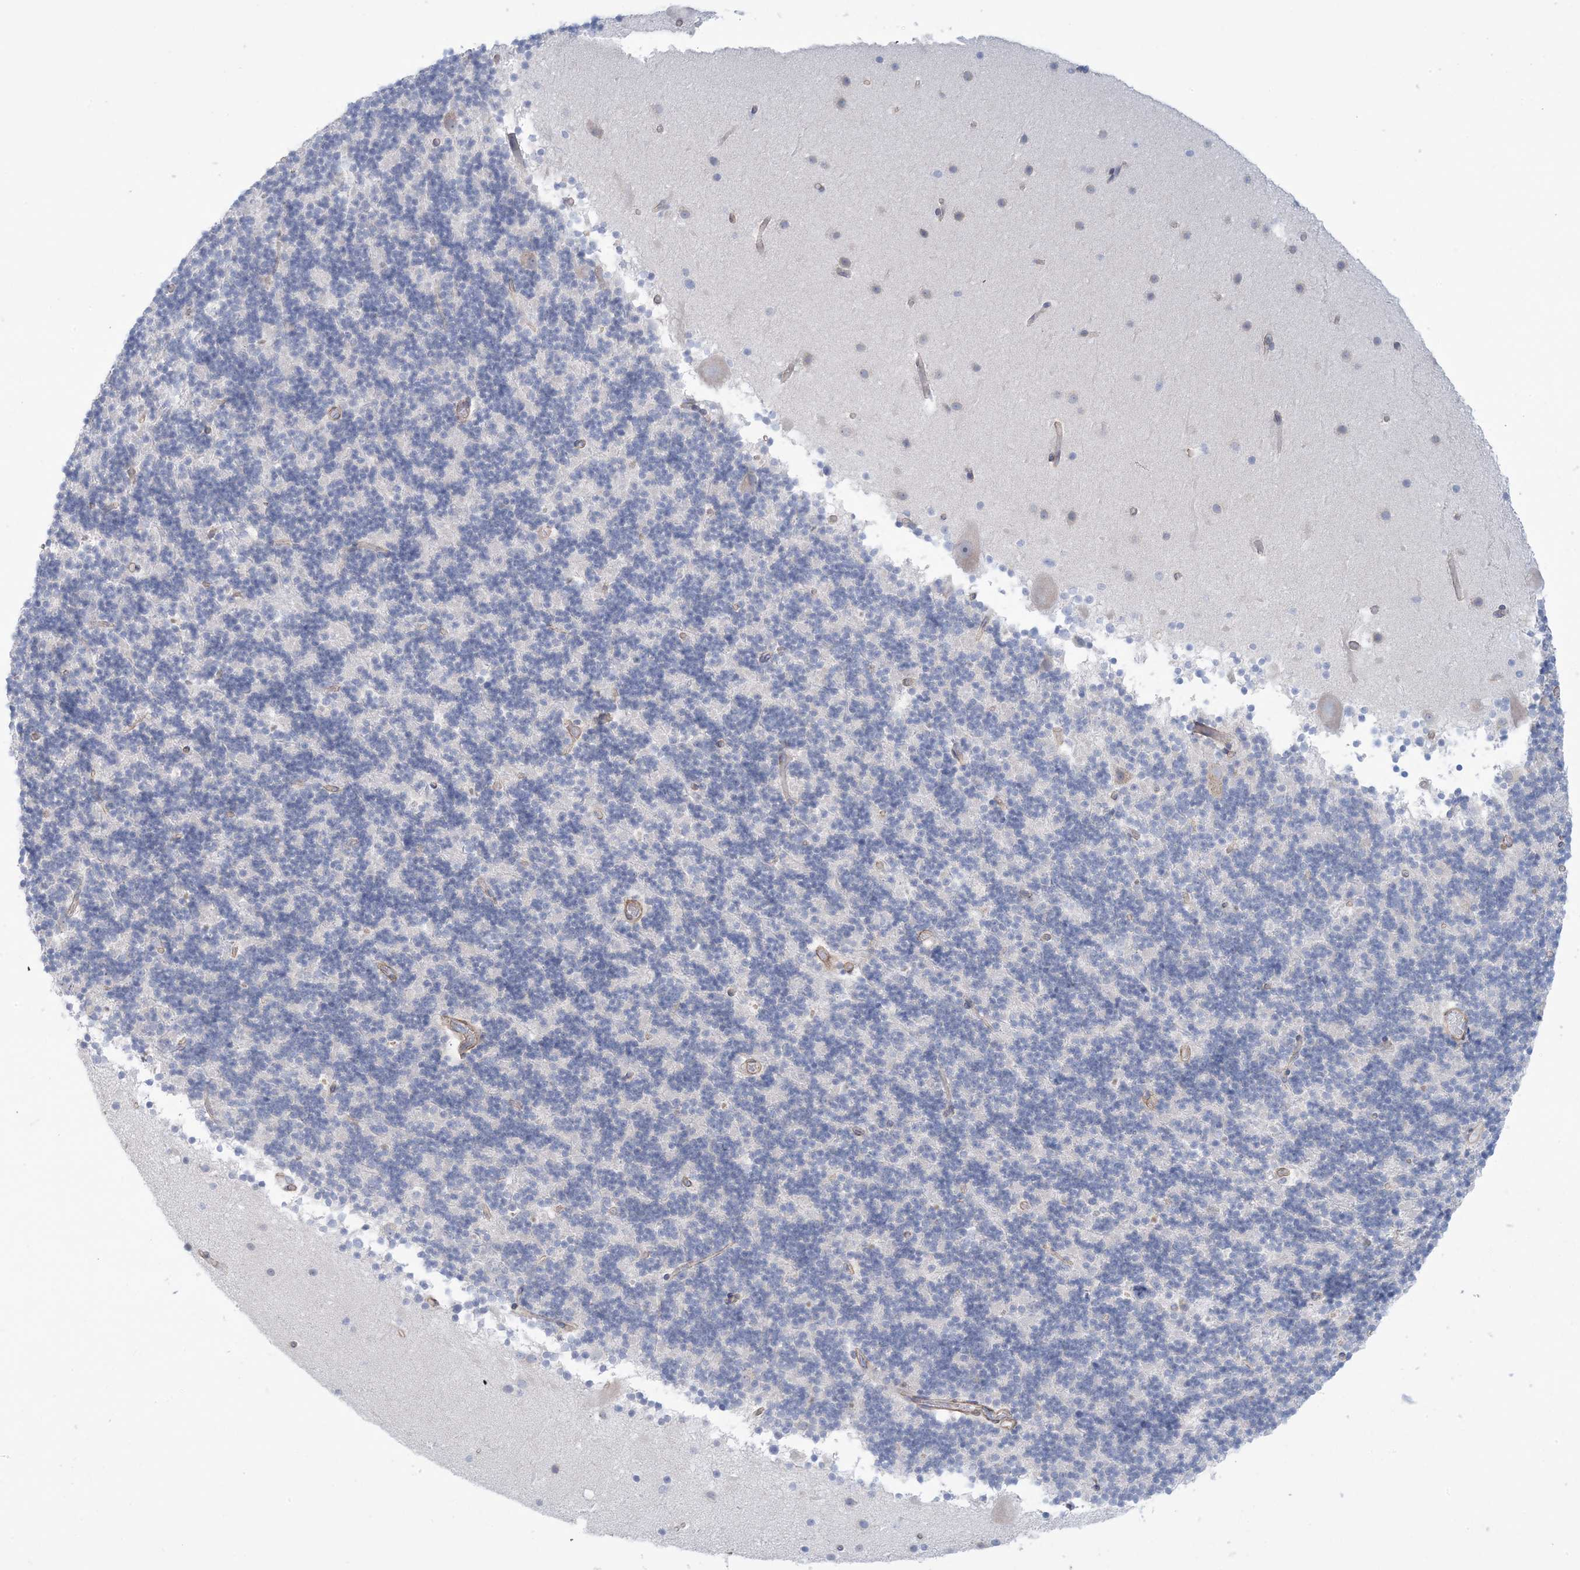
{"staining": {"intensity": "negative", "quantity": "none", "location": "none"}, "tissue": "cerebellum", "cell_type": "Cells in granular layer", "image_type": "normal", "snomed": [{"axis": "morphology", "description": "Normal tissue, NOS"}, {"axis": "topography", "description": "Cerebellum"}], "caption": "Immunohistochemical staining of normal cerebellum exhibits no significant expression in cells in granular layer. (DAB immunohistochemistry, high magnification).", "gene": "AGXT", "patient": {"sex": "male", "age": 57}}